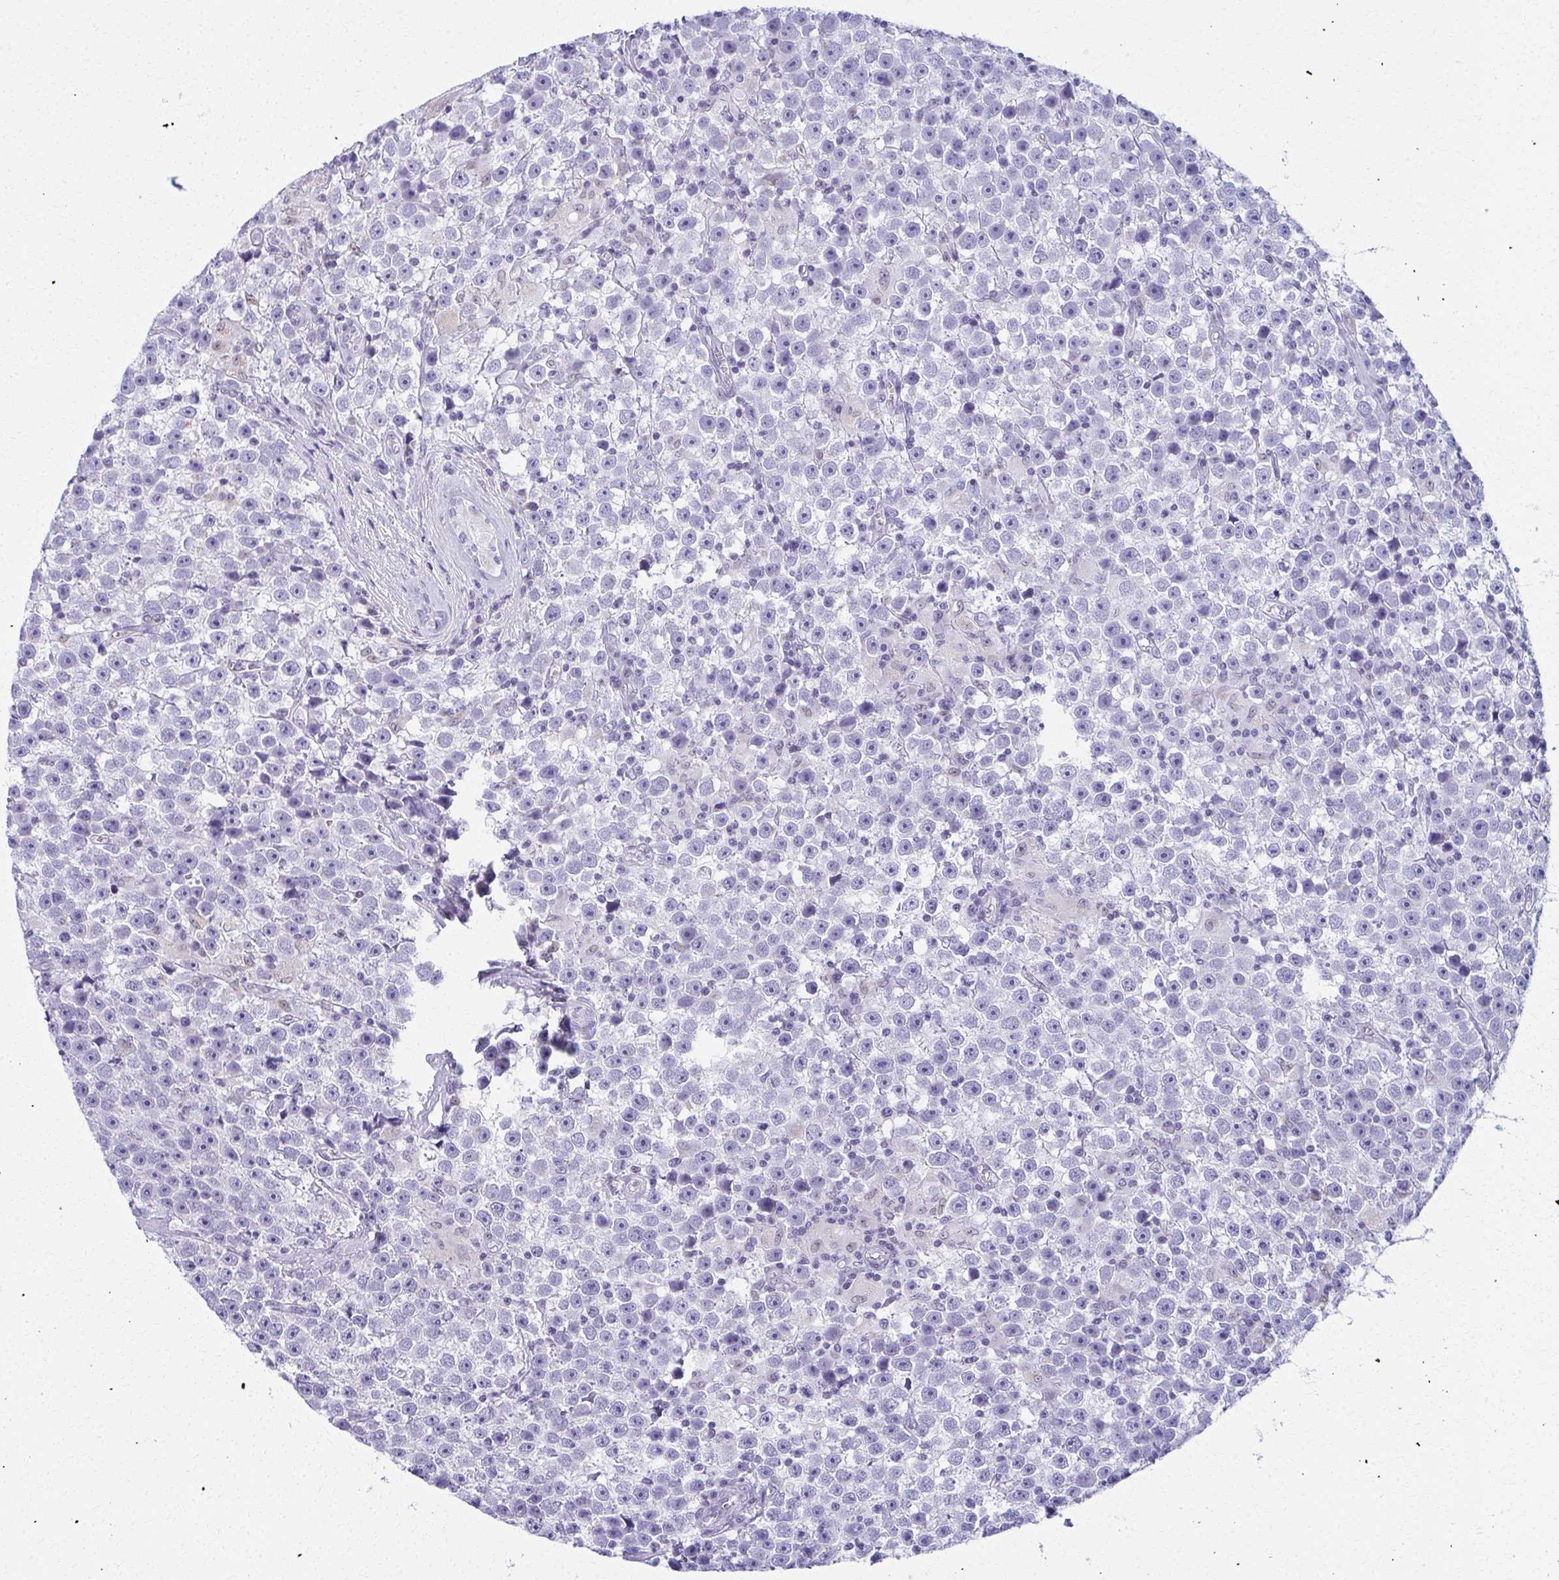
{"staining": {"intensity": "negative", "quantity": "none", "location": "none"}, "tissue": "testis cancer", "cell_type": "Tumor cells", "image_type": "cancer", "snomed": [{"axis": "morphology", "description": "Seminoma, NOS"}, {"axis": "topography", "description": "Testis"}], "caption": "DAB (3,3'-diaminobenzidine) immunohistochemical staining of human seminoma (testis) demonstrates no significant staining in tumor cells. The staining is performed using DAB (3,3'-diaminobenzidine) brown chromogen with nuclei counter-stained in using hematoxylin.", "gene": "SCLY", "patient": {"sex": "male", "age": 31}}